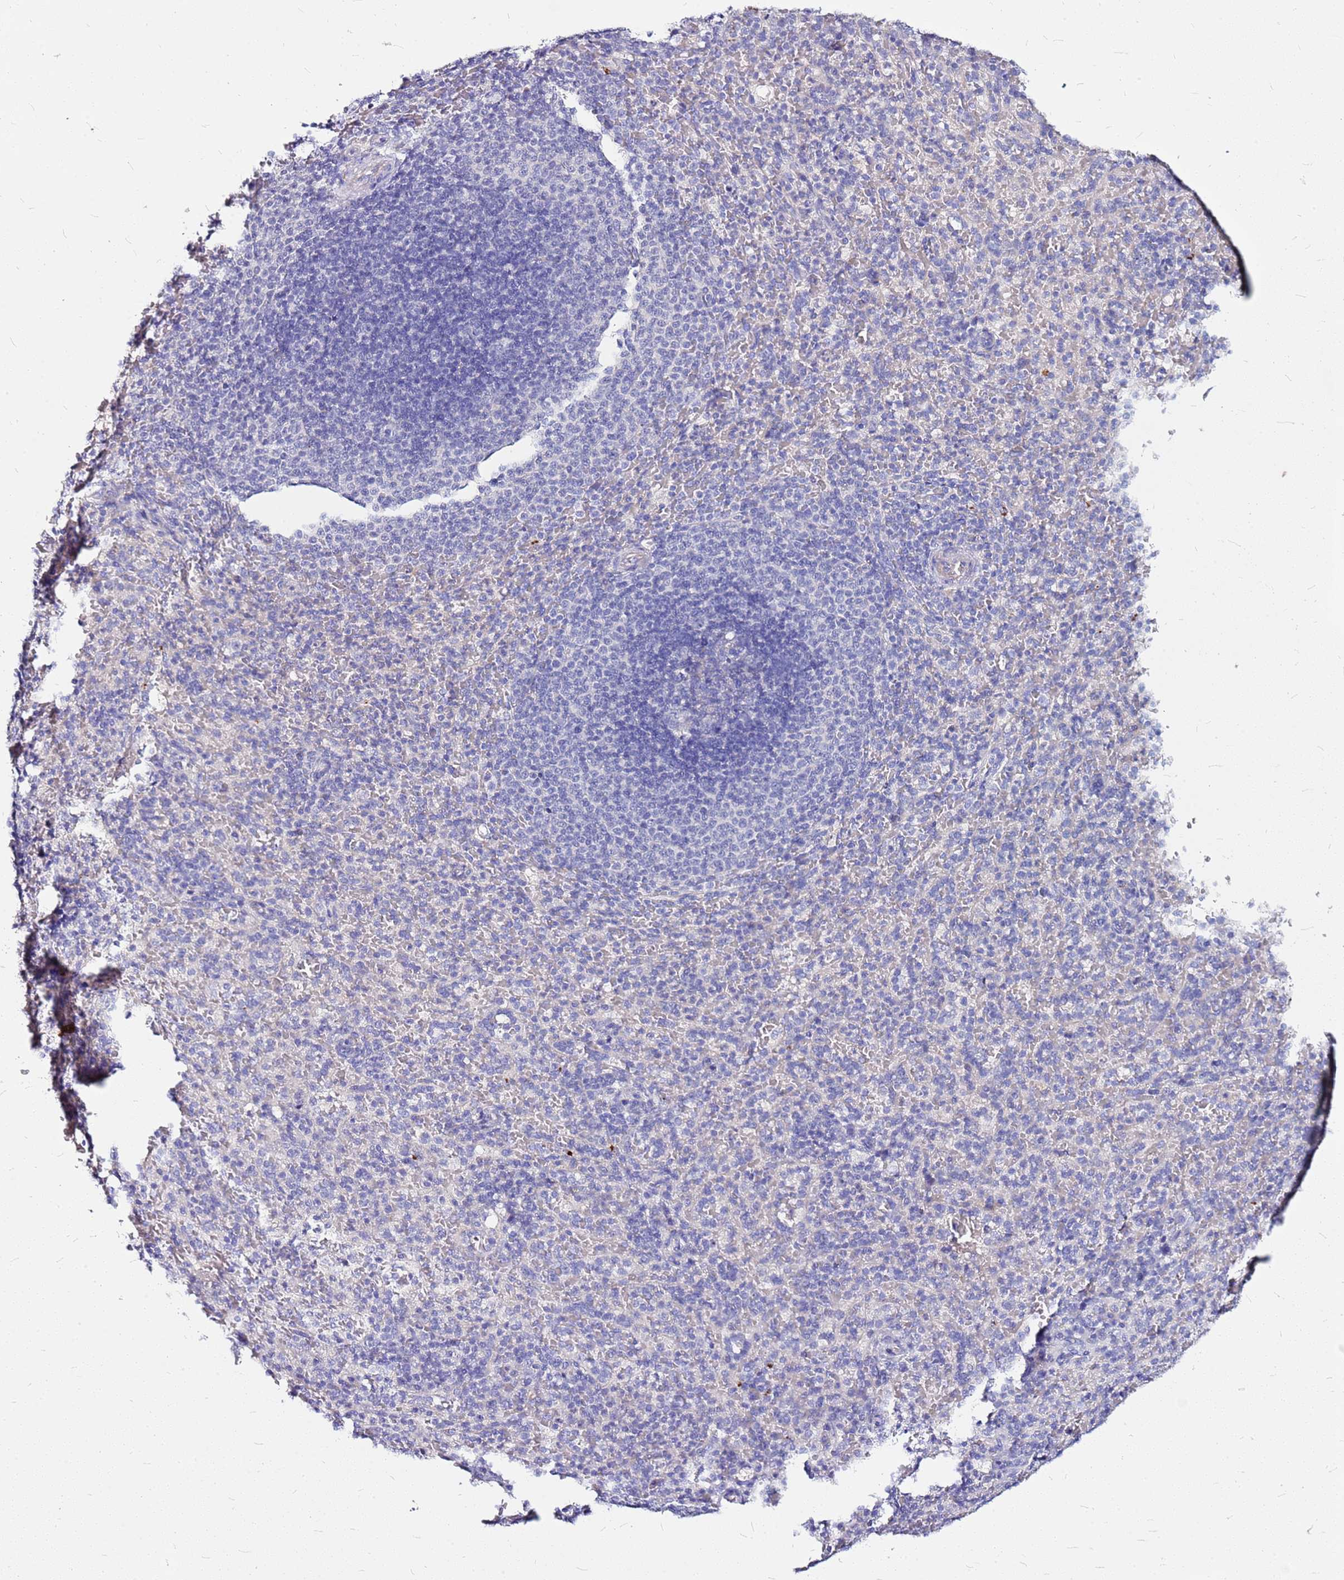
{"staining": {"intensity": "negative", "quantity": "none", "location": "none"}, "tissue": "spleen", "cell_type": "Cells in red pulp", "image_type": "normal", "snomed": [{"axis": "morphology", "description": "Normal tissue, NOS"}, {"axis": "topography", "description": "Spleen"}], "caption": "Normal spleen was stained to show a protein in brown. There is no significant staining in cells in red pulp. (Stains: DAB (3,3'-diaminobenzidine) immunohistochemistry (IHC) with hematoxylin counter stain, Microscopy: brightfield microscopy at high magnification).", "gene": "CASD1", "patient": {"sex": "female", "age": 21}}